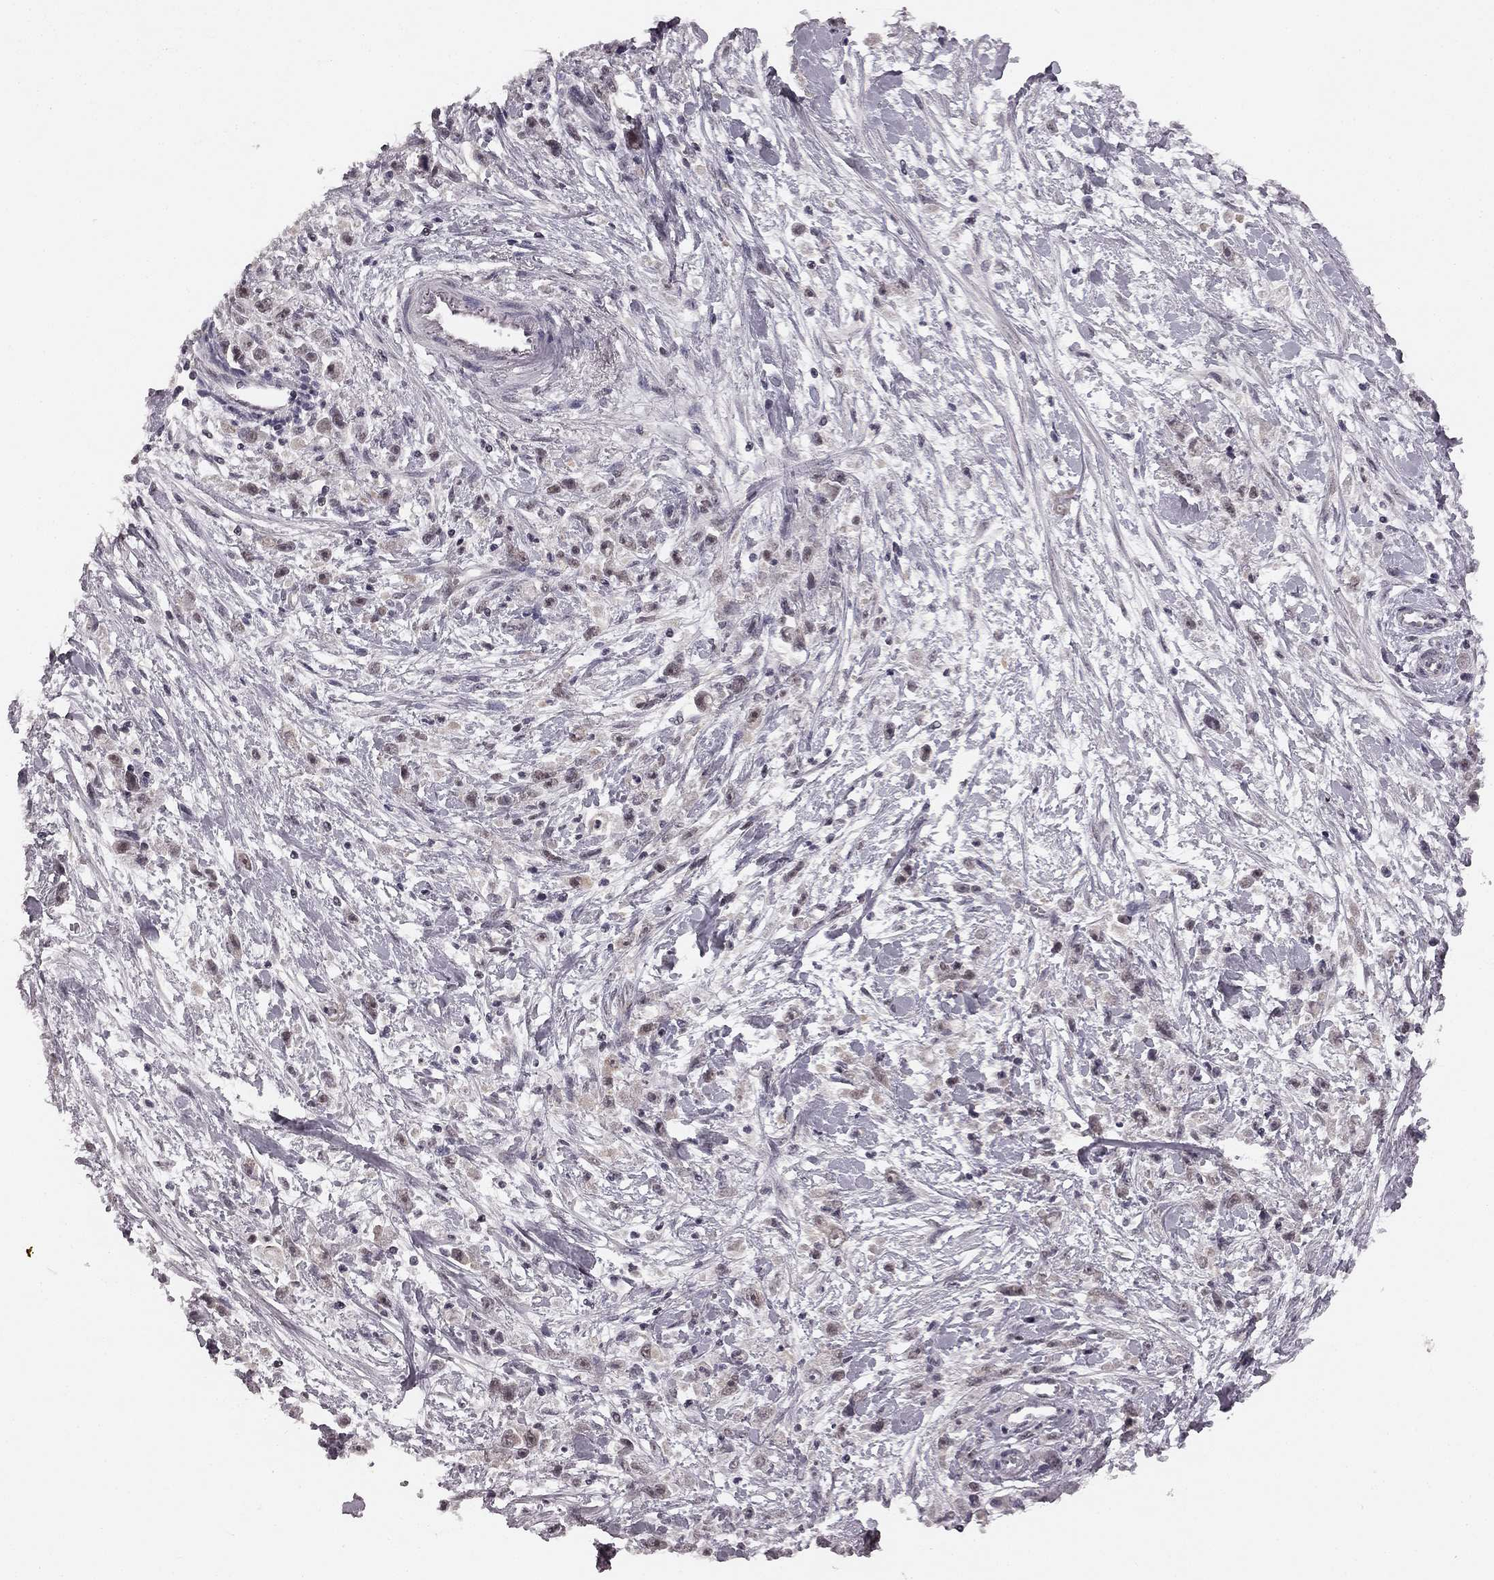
{"staining": {"intensity": "weak", "quantity": "25%-75%", "location": "cytoplasmic/membranous,nuclear"}, "tissue": "stomach cancer", "cell_type": "Tumor cells", "image_type": "cancer", "snomed": [{"axis": "morphology", "description": "Adenocarcinoma, NOS"}, {"axis": "topography", "description": "Stomach"}], "caption": "IHC image of adenocarcinoma (stomach) stained for a protein (brown), which displays low levels of weak cytoplasmic/membranous and nuclear expression in about 25%-75% of tumor cells.", "gene": "HCN4", "patient": {"sex": "female", "age": 59}}